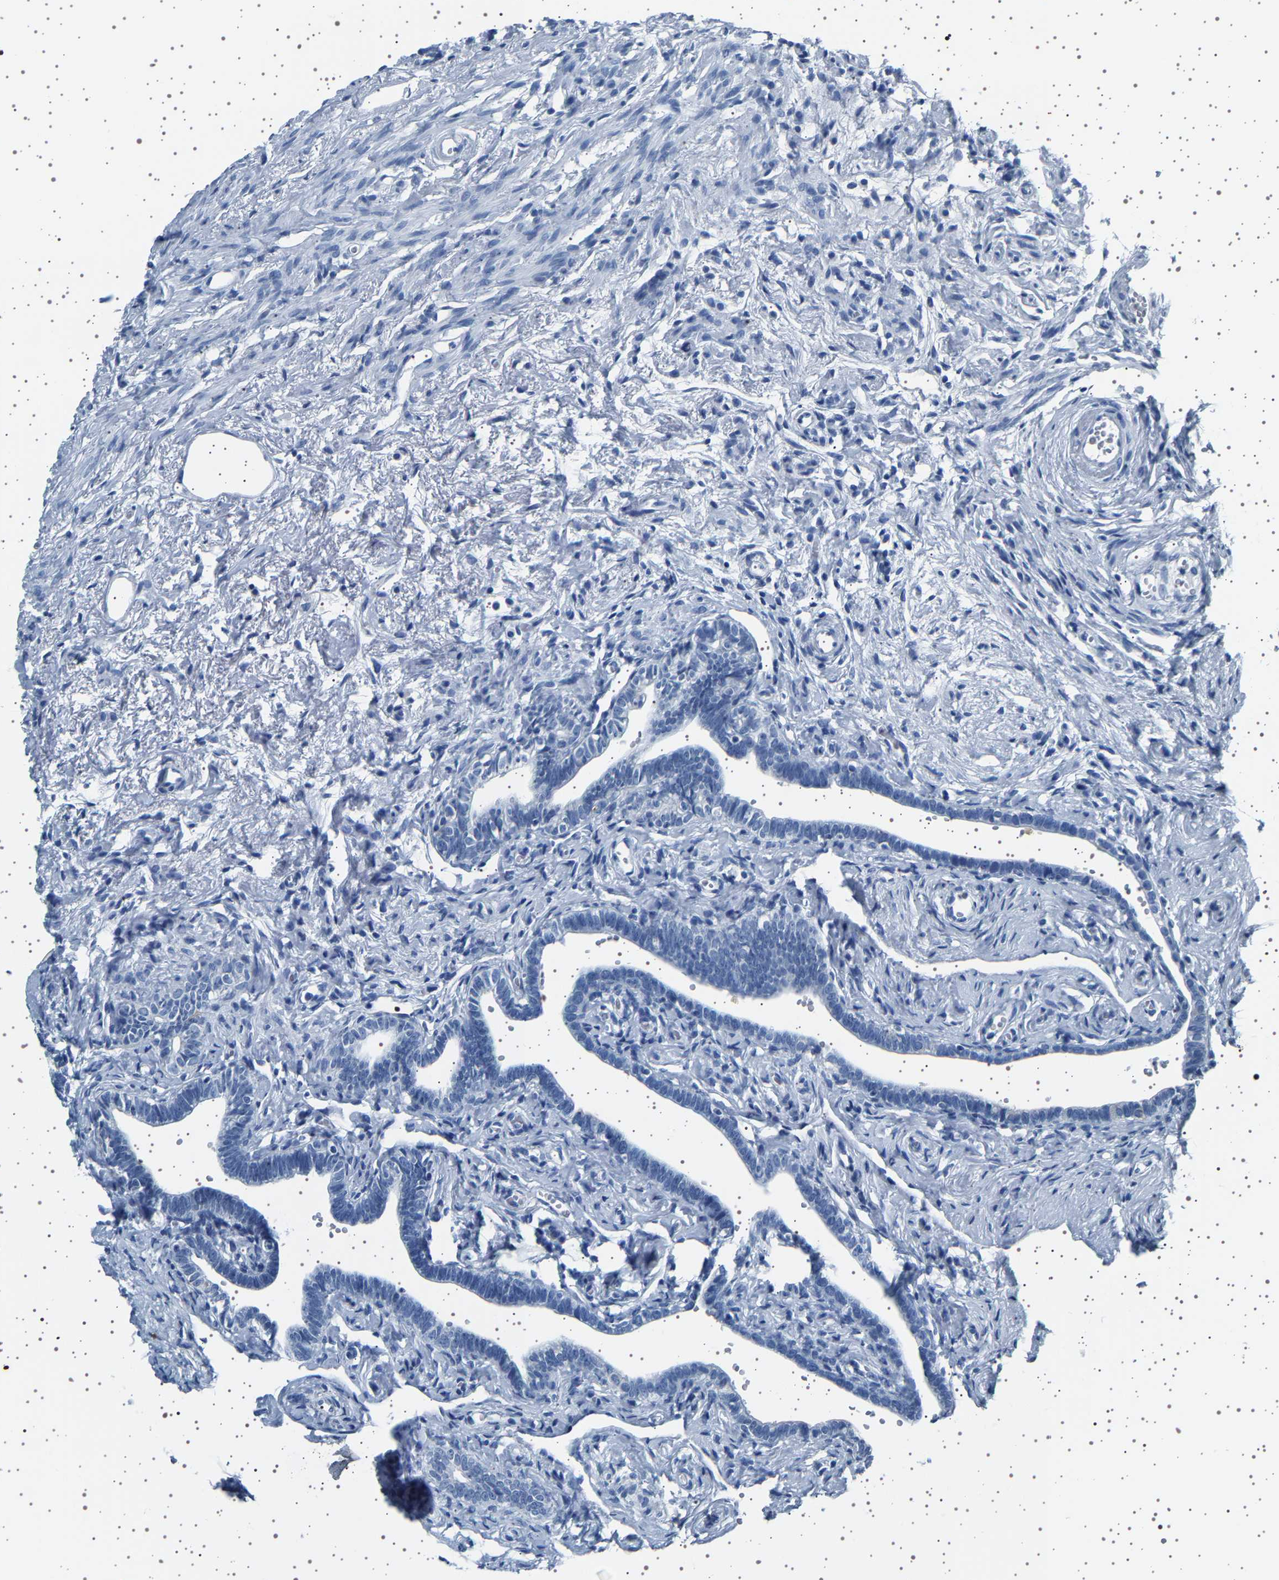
{"staining": {"intensity": "moderate", "quantity": "<25%", "location": "cytoplasmic/membranous"}, "tissue": "fallopian tube", "cell_type": "Glandular cells", "image_type": "normal", "snomed": [{"axis": "morphology", "description": "Normal tissue, NOS"}, {"axis": "topography", "description": "Fallopian tube"}], "caption": "This histopathology image exhibits benign fallopian tube stained with immunohistochemistry to label a protein in brown. The cytoplasmic/membranous of glandular cells show moderate positivity for the protein. Nuclei are counter-stained blue.", "gene": "TFF3", "patient": {"sex": "female", "age": 71}}